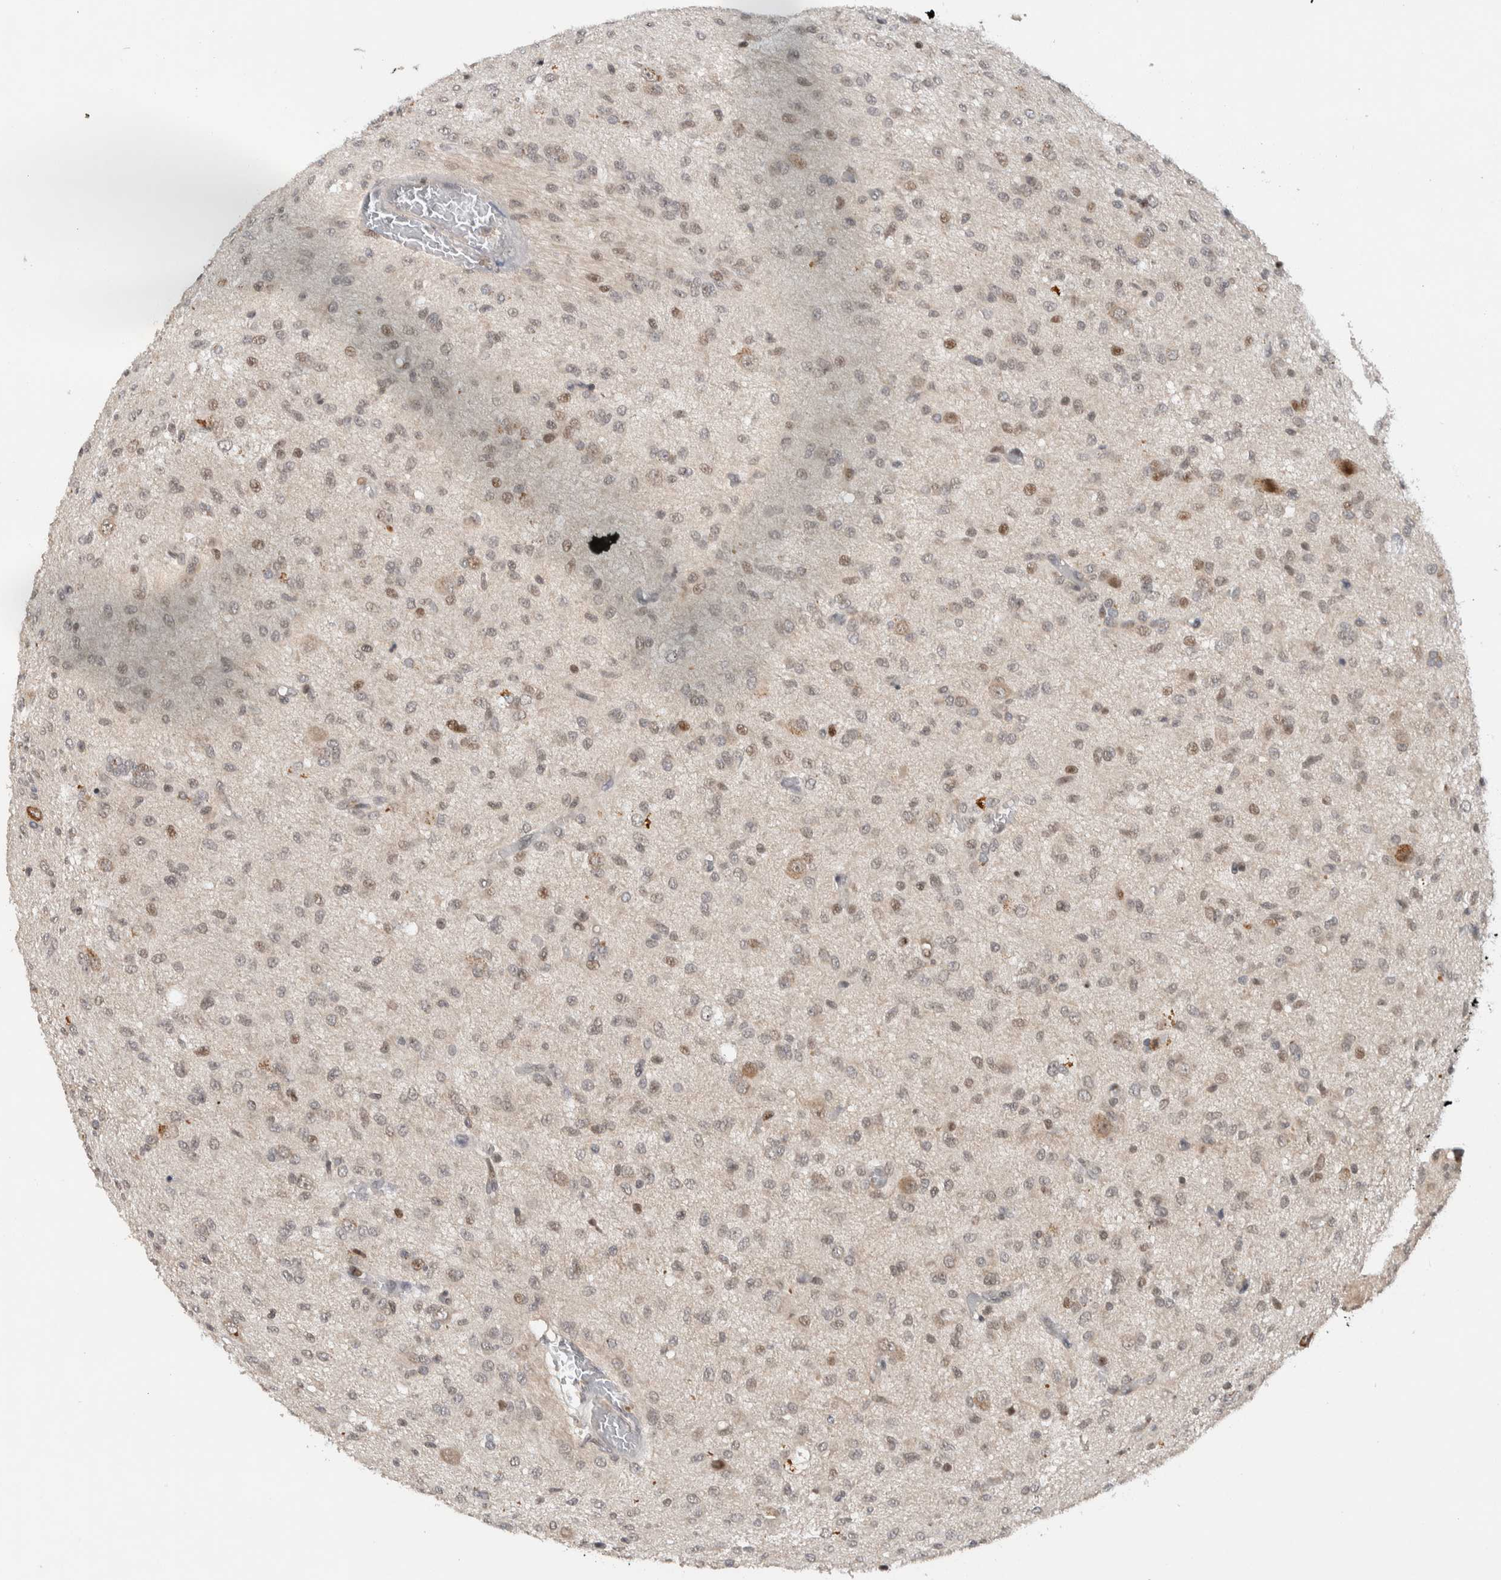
{"staining": {"intensity": "weak", "quantity": "25%-75%", "location": "nuclear"}, "tissue": "glioma", "cell_type": "Tumor cells", "image_type": "cancer", "snomed": [{"axis": "morphology", "description": "Glioma, malignant, High grade"}, {"axis": "topography", "description": "Brain"}], "caption": "Protein staining of high-grade glioma (malignant) tissue shows weak nuclear positivity in approximately 25%-75% of tumor cells. Using DAB (brown) and hematoxylin (blue) stains, captured at high magnification using brightfield microscopy.", "gene": "ZNF521", "patient": {"sex": "female", "age": 59}}